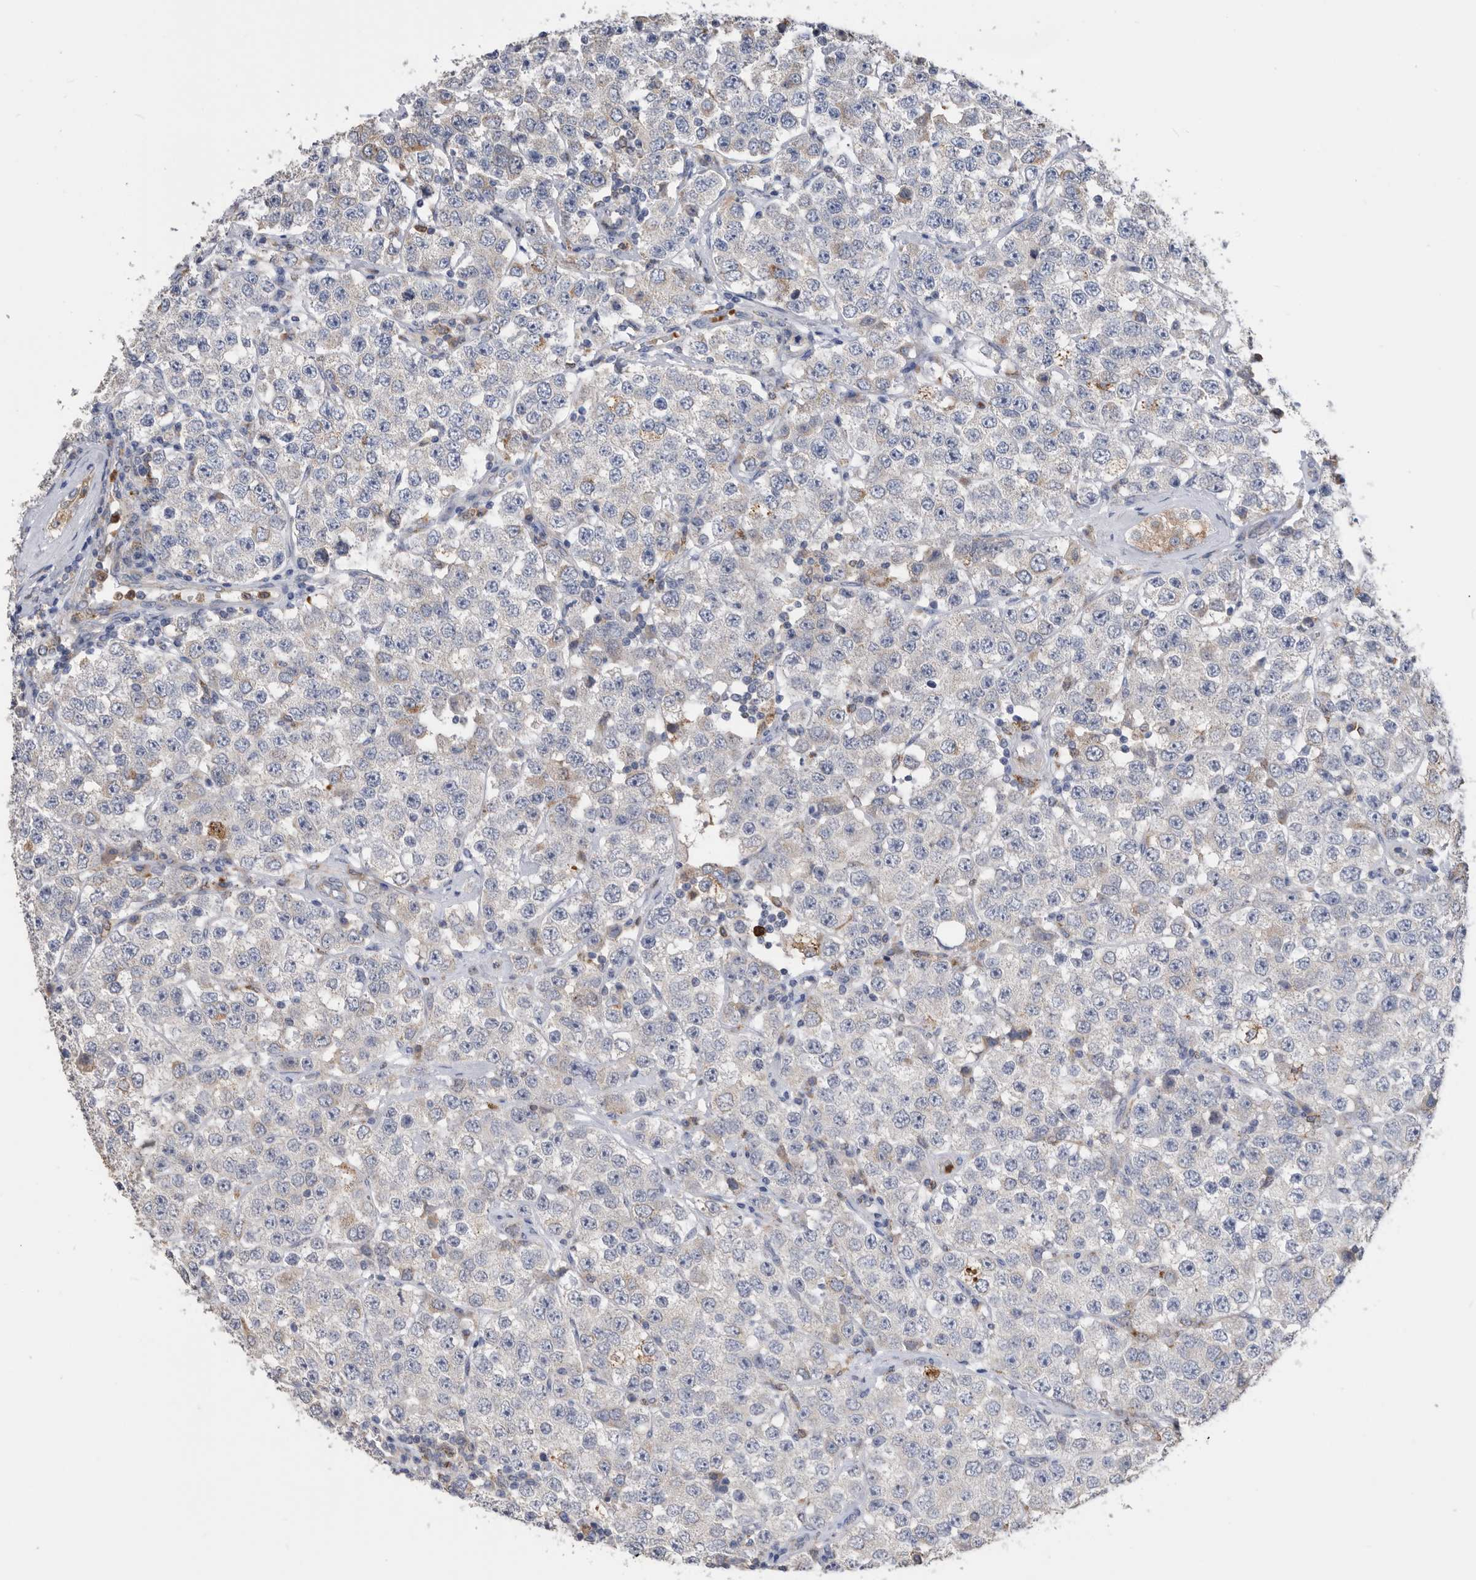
{"staining": {"intensity": "negative", "quantity": "none", "location": "none"}, "tissue": "testis cancer", "cell_type": "Tumor cells", "image_type": "cancer", "snomed": [{"axis": "morphology", "description": "Seminoma, NOS"}, {"axis": "topography", "description": "Testis"}], "caption": "The micrograph shows no significant expression in tumor cells of testis seminoma. Brightfield microscopy of immunohistochemistry (IHC) stained with DAB (3,3'-diaminobenzidine) (brown) and hematoxylin (blue), captured at high magnification.", "gene": "CRISPLD2", "patient": {"sex": "male", "age": 28}}